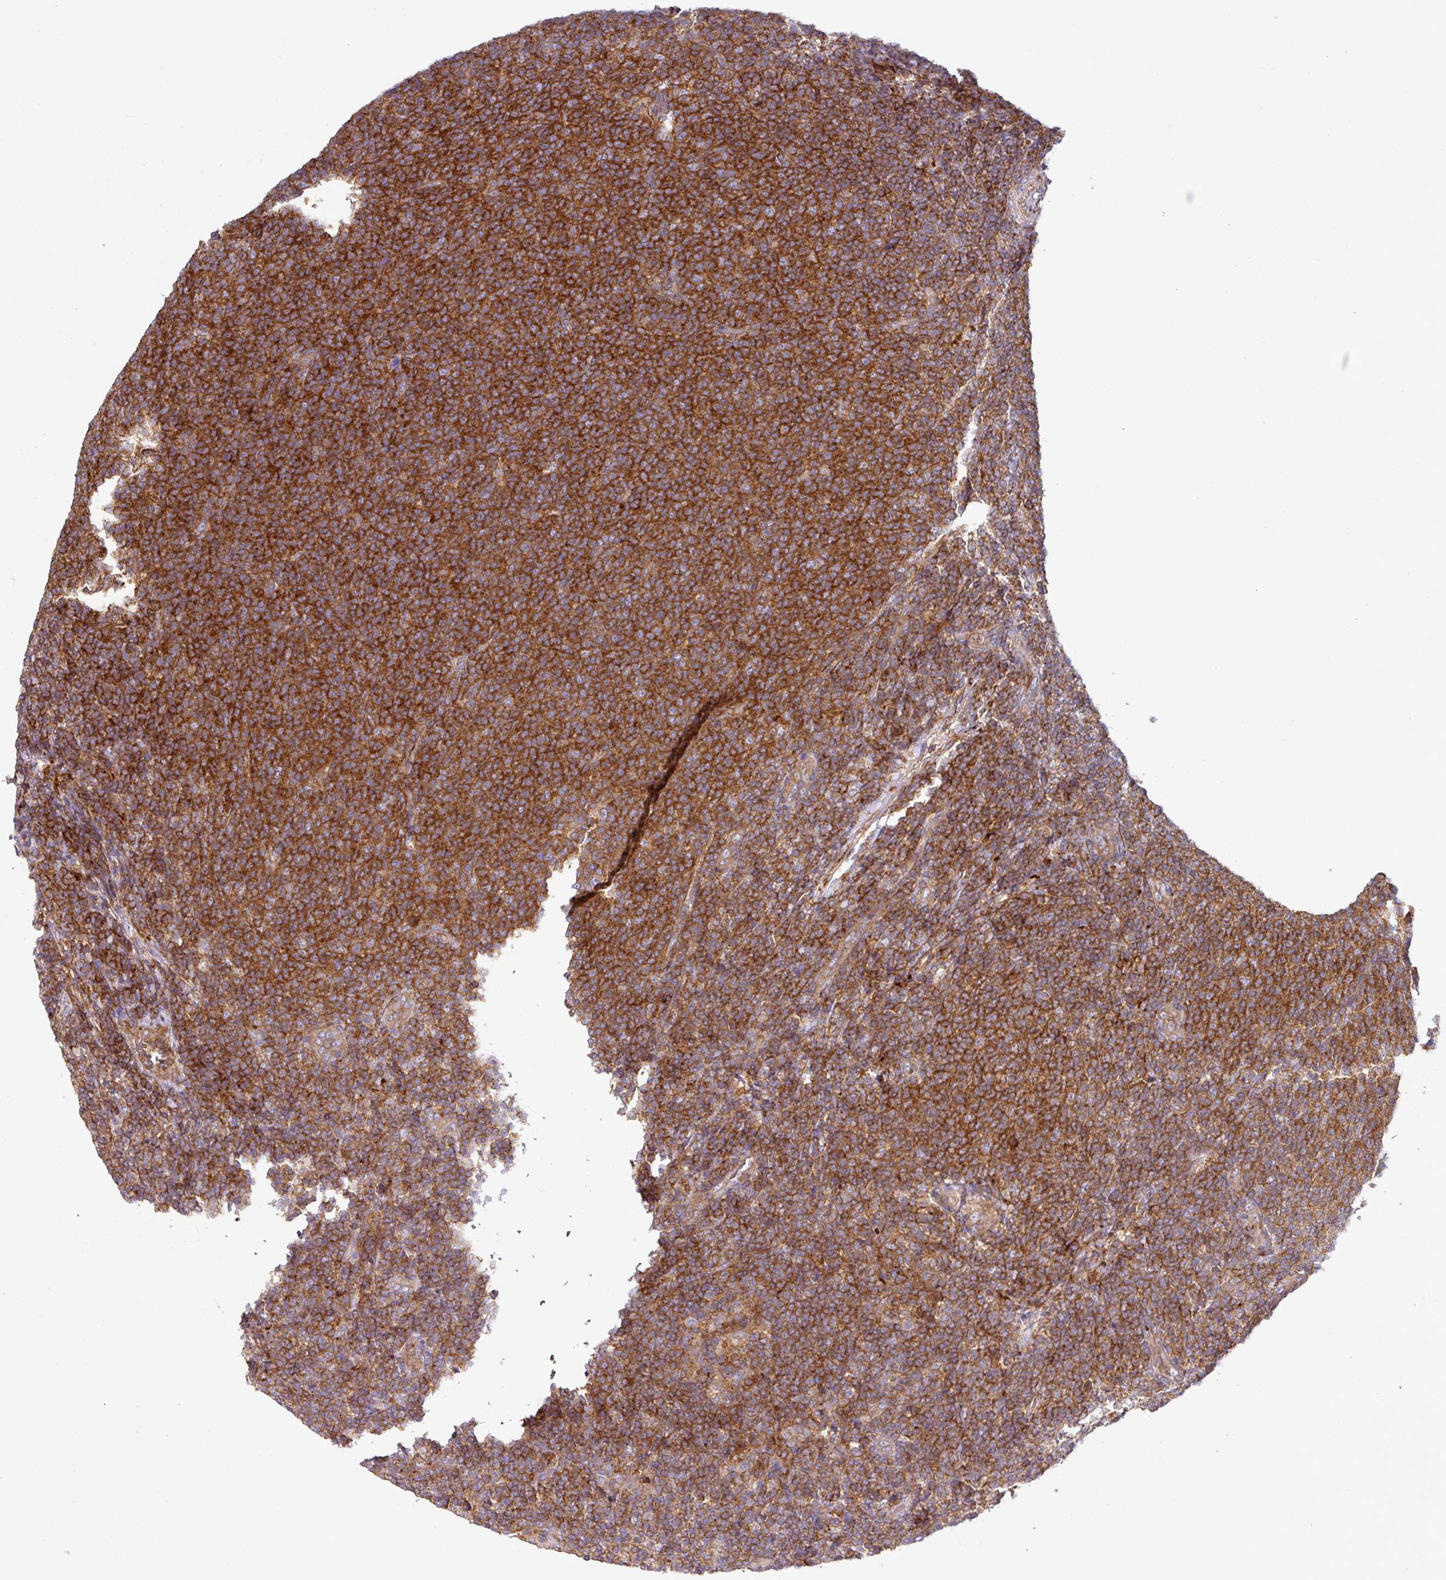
{"staining": {"intensity": "strong", "quantity": ">75%", "location": "cytoplasmic/membranous"}, "tissue": "lymphoma", "cell_type": "Tumor cells", "image_type": "cancer", "snomed": [{"axis": "morphology", "description": "Malignant lymphoma, non-Hodgkin's type, Low grade"}, {"axis": "topography", "description": "Lymph node"}], "caption": "Protein analysis of malignant lymphoma, non-Hodgkin's type (low-grade) tissue displays strong cytoplasmic/membranous expression in about >75% of tumor cells.", "gene": "RIC1", "patient": {"sex": "male", "age": 66}}